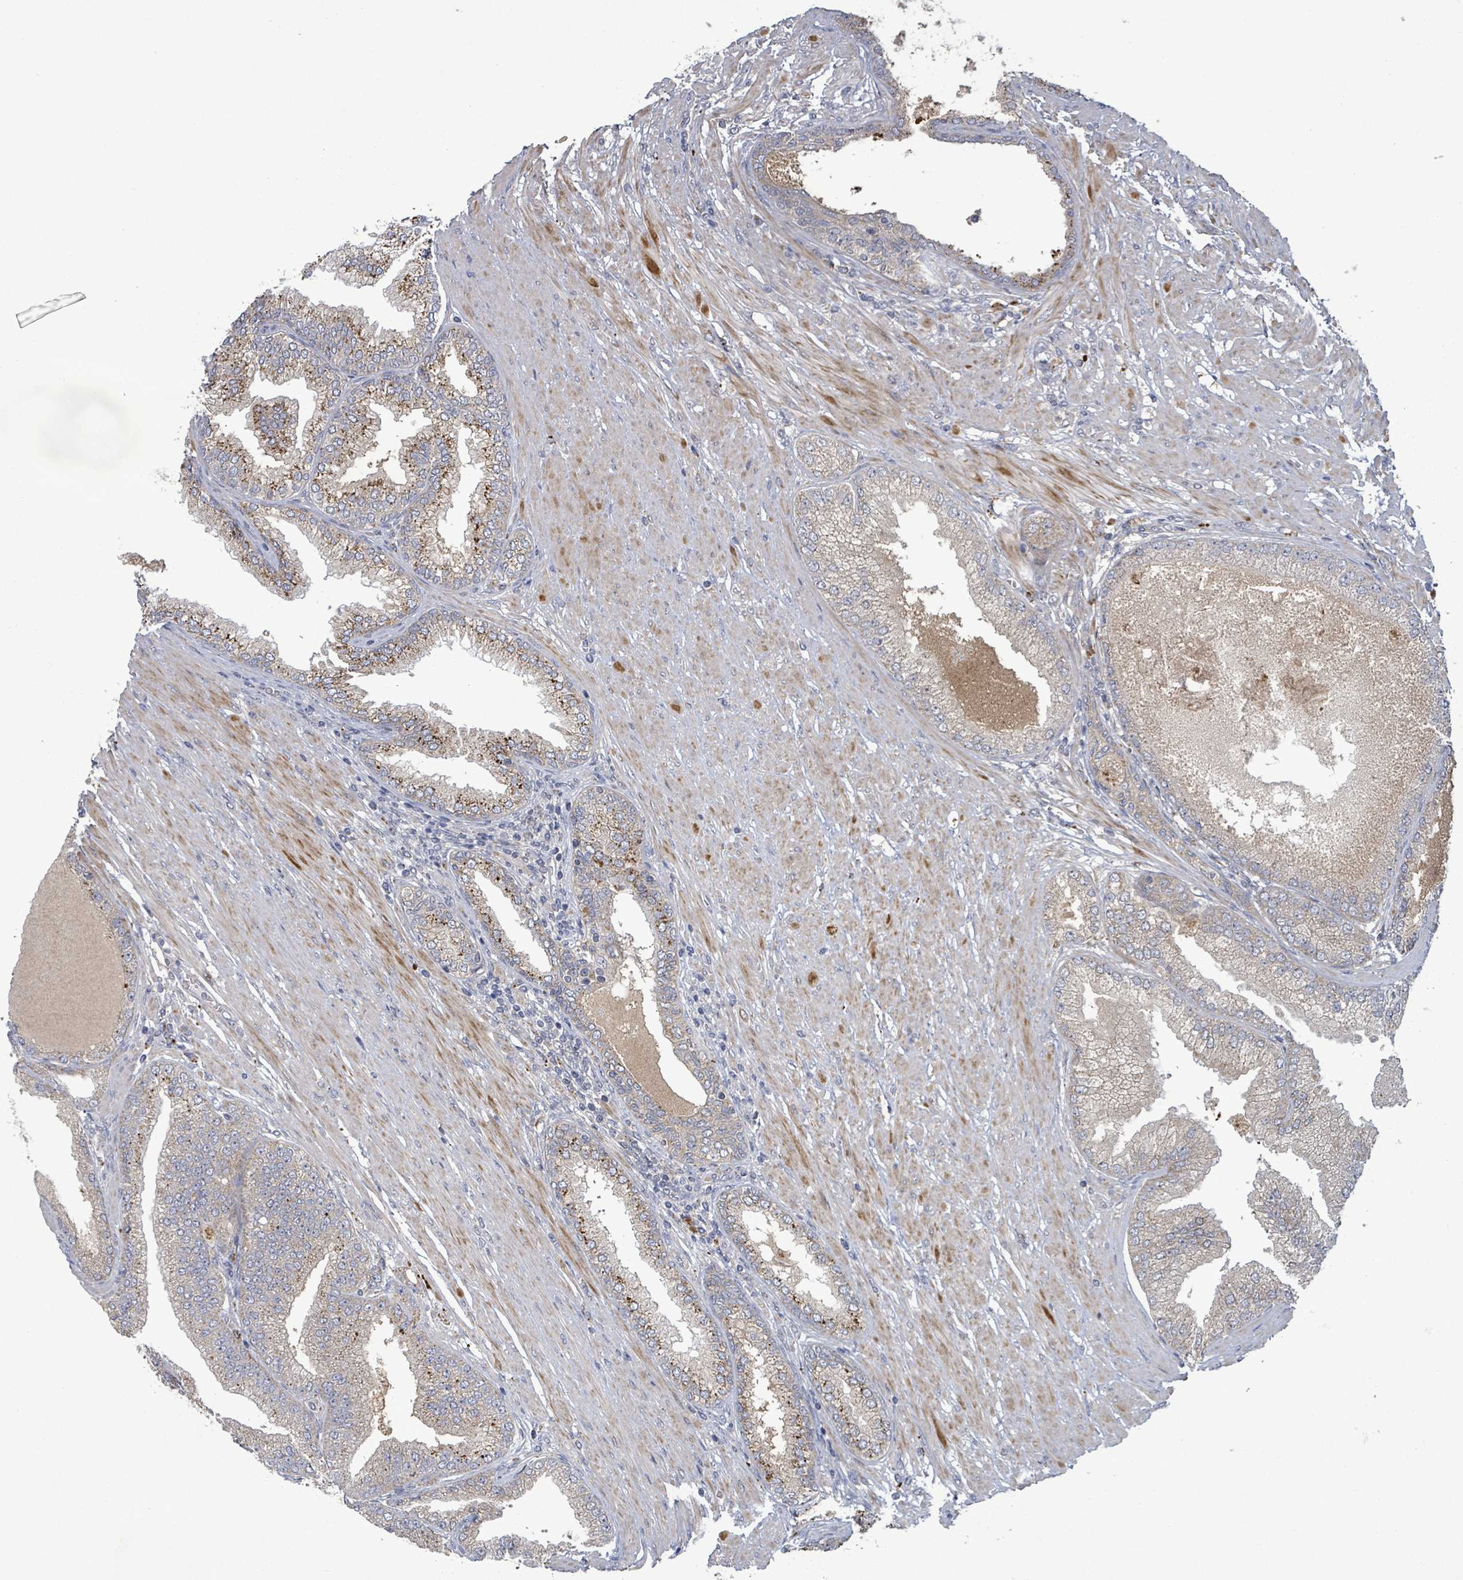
{"staining": {"intensity": "weak", "quantity": "<25%", "location": "cytoplasmic/membranous"}, "tissue": "prostate cancer", "cell_type": "Tumor cells", "image_type": "cancer", "snomed": [{"axis": "morphology", "description": "Adenocarcinoma, High grade"}, {"axis": "topography", "description": "Prostate"}], "caption": "DAB immunohistochemical staining of human prostate high-grade adenocarcinoma exhibits no significant expression in tumor cells. (Stains: DAB (3,3'-diaminobenzidine) IHC with hematoxylin counter stain, Microscopy: brightfield microscopy at high magnification).", "gene": "DIPK2A", "patient": {"sex": "male", "age": 71}}